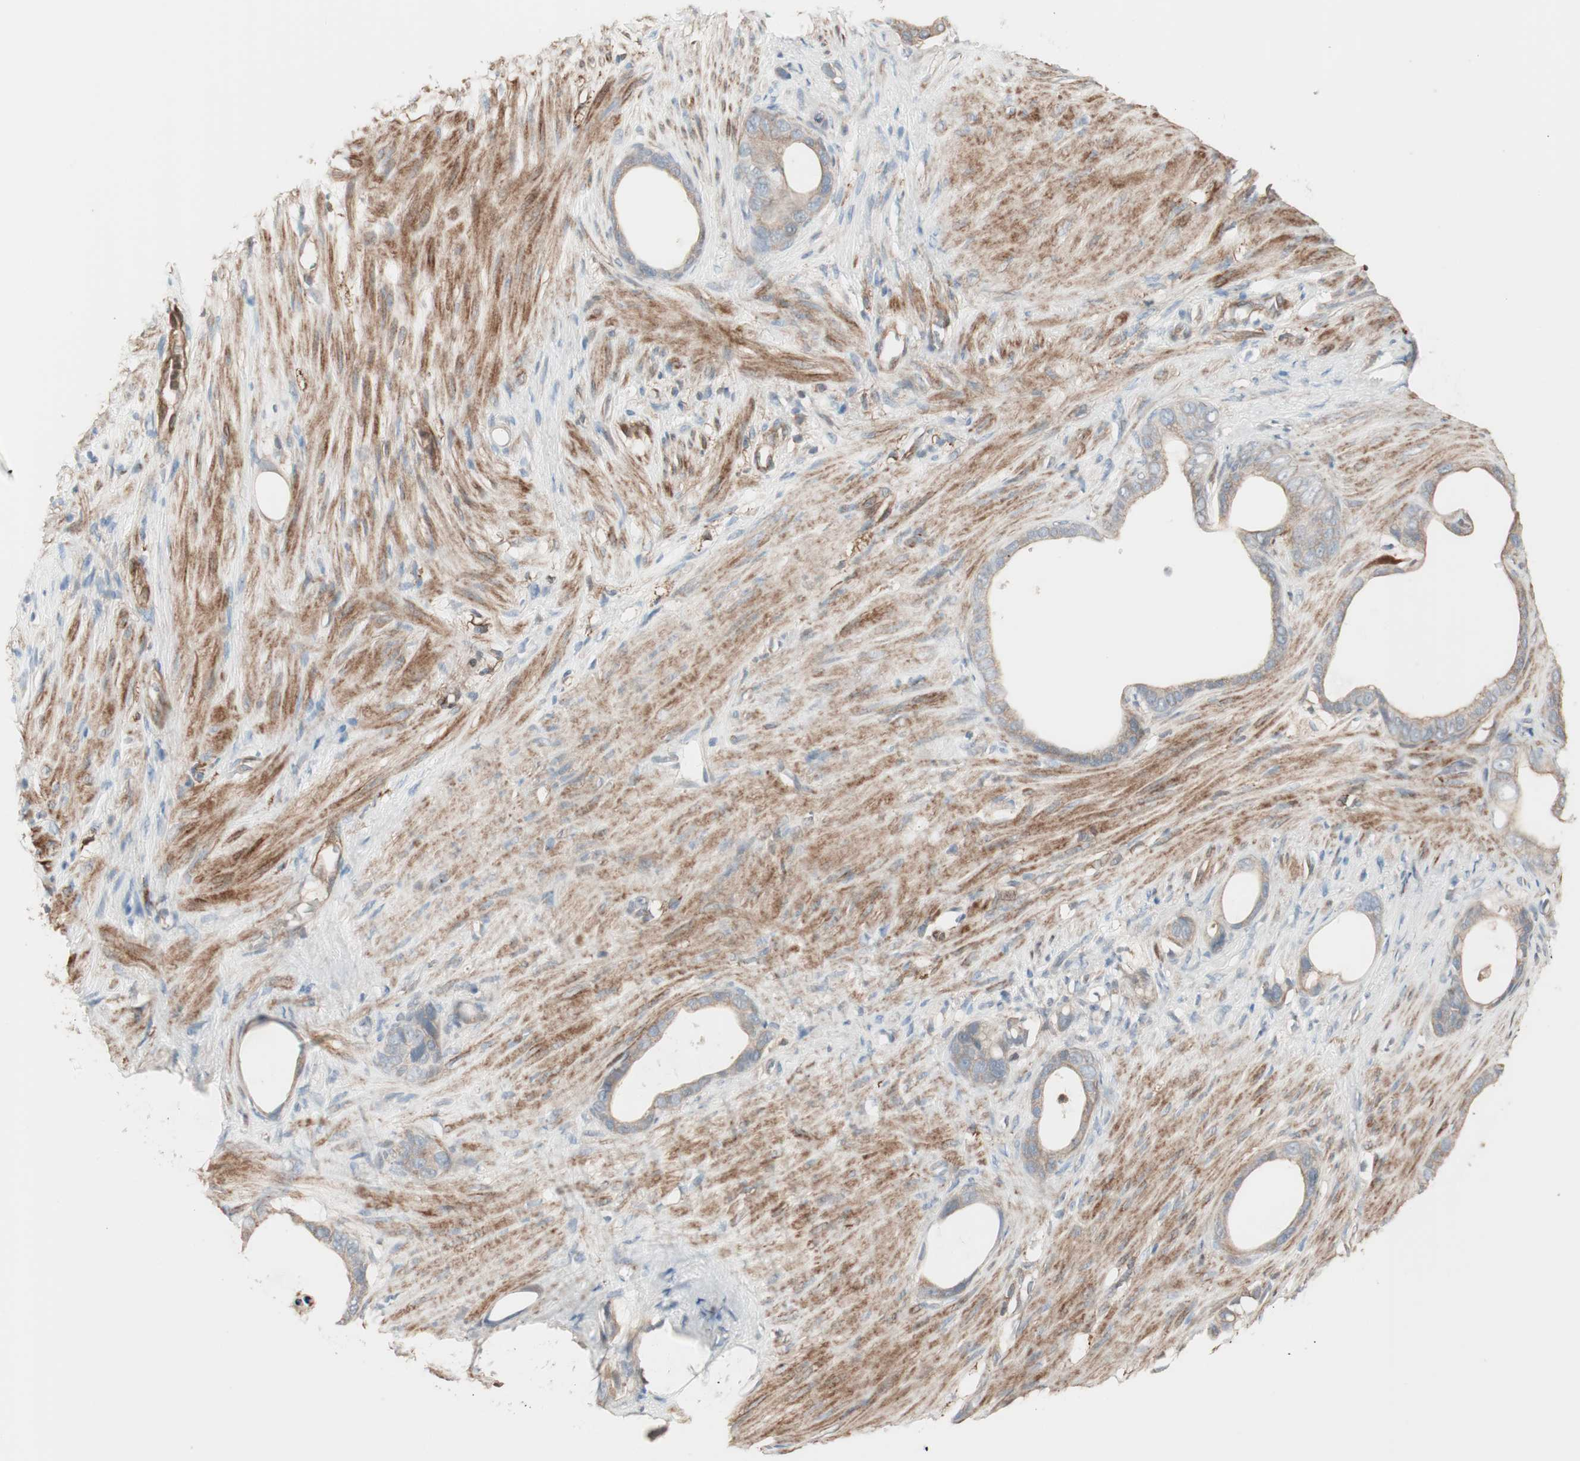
{"staining": {"intensity": "weak", "quantity": ">75%", "location": "cytoplasmic/membranous"}, "tissue": "stomach cancer", "cell_type": "Tumor cells", "image_type": "cancer", "snomed": [{"axis": "morphology", "description": "Adenocarcinoma, NOS"}, {"axis": "topography", "description": "Stomach"}], "caption": "High-magnification brightfield microscopy of stomach cancer stained with DAB (3,3'-diaminobenzidine) (brown) and counterstained with hematoxylin (blue). tumor cells exhibit weak cytoplasmic/membranous staining is seen in about>75% of cells. The protein is shown in brown color, while the nuclei are stained blue.", "gene": "STAB1", "patient": {"sex": "female", "age": 75}}